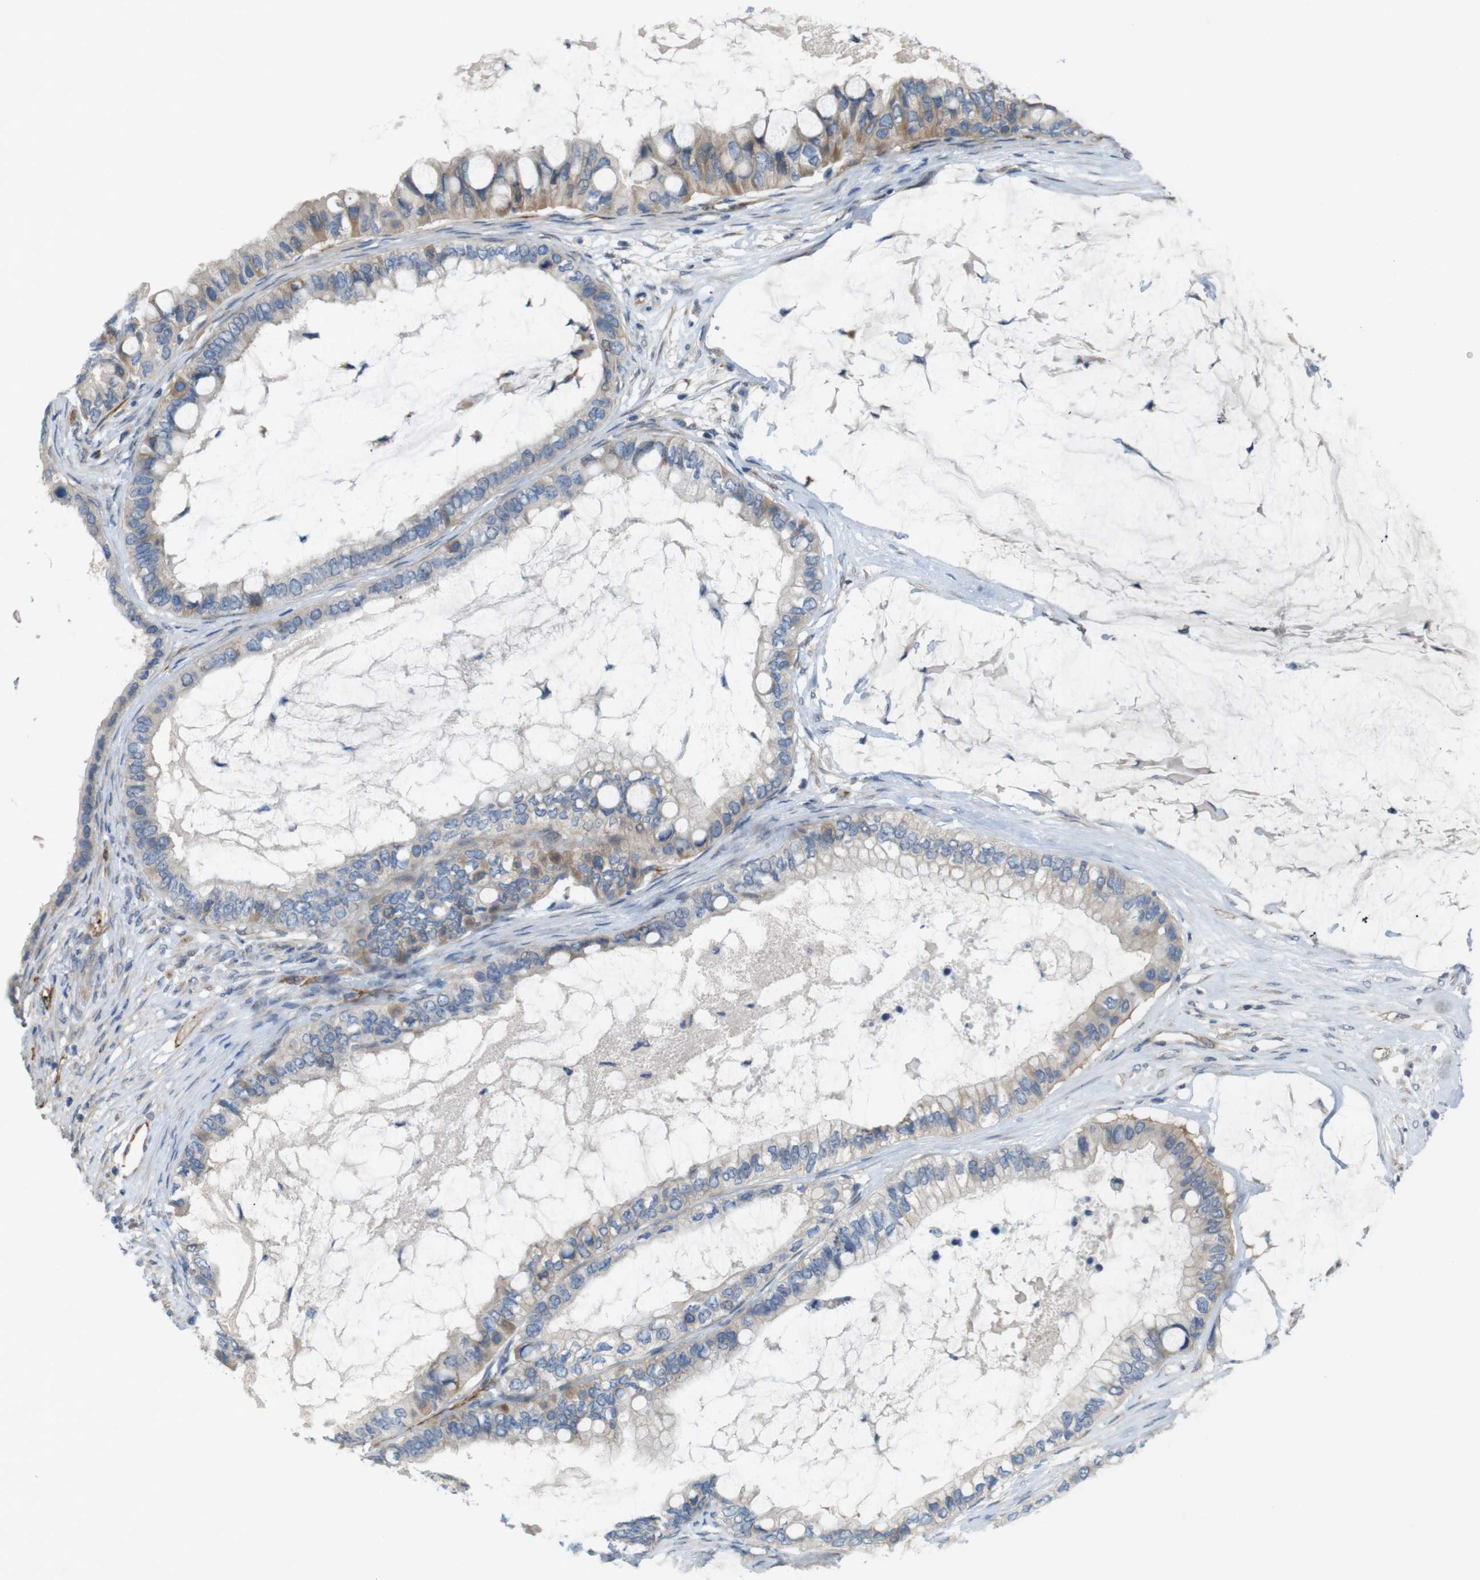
{"staining": {"intensity": "weak", "quantity": ">75%", "location": "cytoplasmic/membranous"}, "tissue": "ovarian cancer", "cell_type": "Tumor cells", "image_type": "cancer", "snomed": [{"axis": "morphology", "description": "Cystadenocarcinoma, mucinous, NOS"}, {"axis": "topography", "description": "Ovary"}], "caption": "A photomicrograph showing weak cytoplasmic/membranous expression in about >75% of tumor cells in ovarian cancer, as visualized by brown immunohistochemical staining.", "gene": "BVES", "patient": {"sex": "female", "age": 80}}